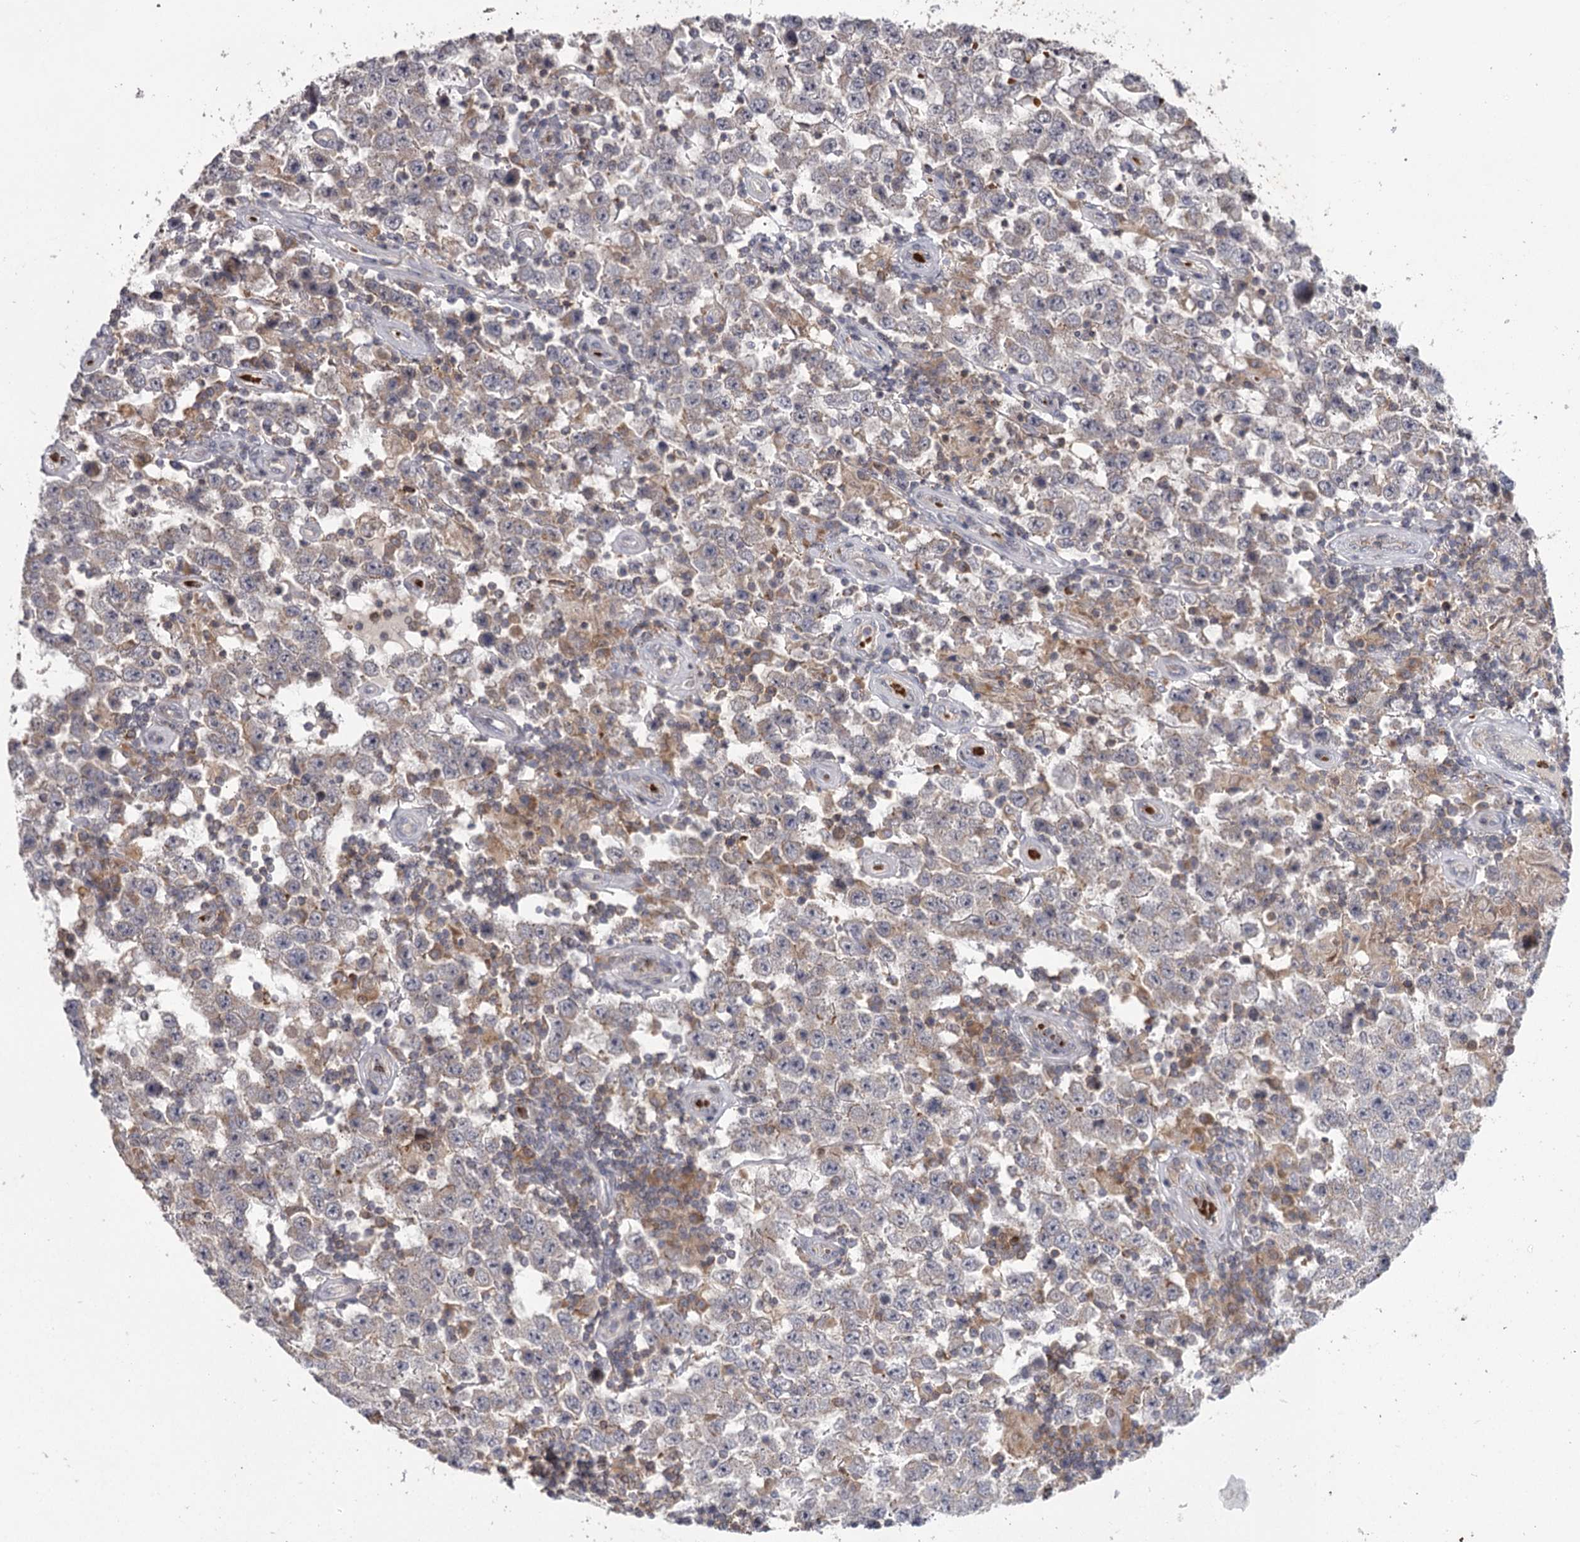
{"staining": {"intensity": "negative", "quantity": "none", "location": "none"}, "tissue": "testis cancer", "cell_type": "Tumor cells", "image_type": "cancer", "snomed": [{"axis": "morphology", "description": "Normal tissue, NOS"}, {"axis": "morphology", "description": "Urothelial carcinoma, High grade"}, {"axis": "morphology", "description": "Seminoma, NOS"}, {"axis": "morphology", "description": "Carcinoma, Embryonal, NOS"}, {"axis": "topography", "description": "Urinary bladder"}, {"axis": "topography", "description": "Testis"}], "caption": "Immunohistochemical staining of testis cancer reveals no significant staining in tumor cells. (DAB immunohistochemistry visualized using brightfield microscopy, high magnification).", "gene": "RASSF6", "patient": {"sex": "male", "age": 41}}